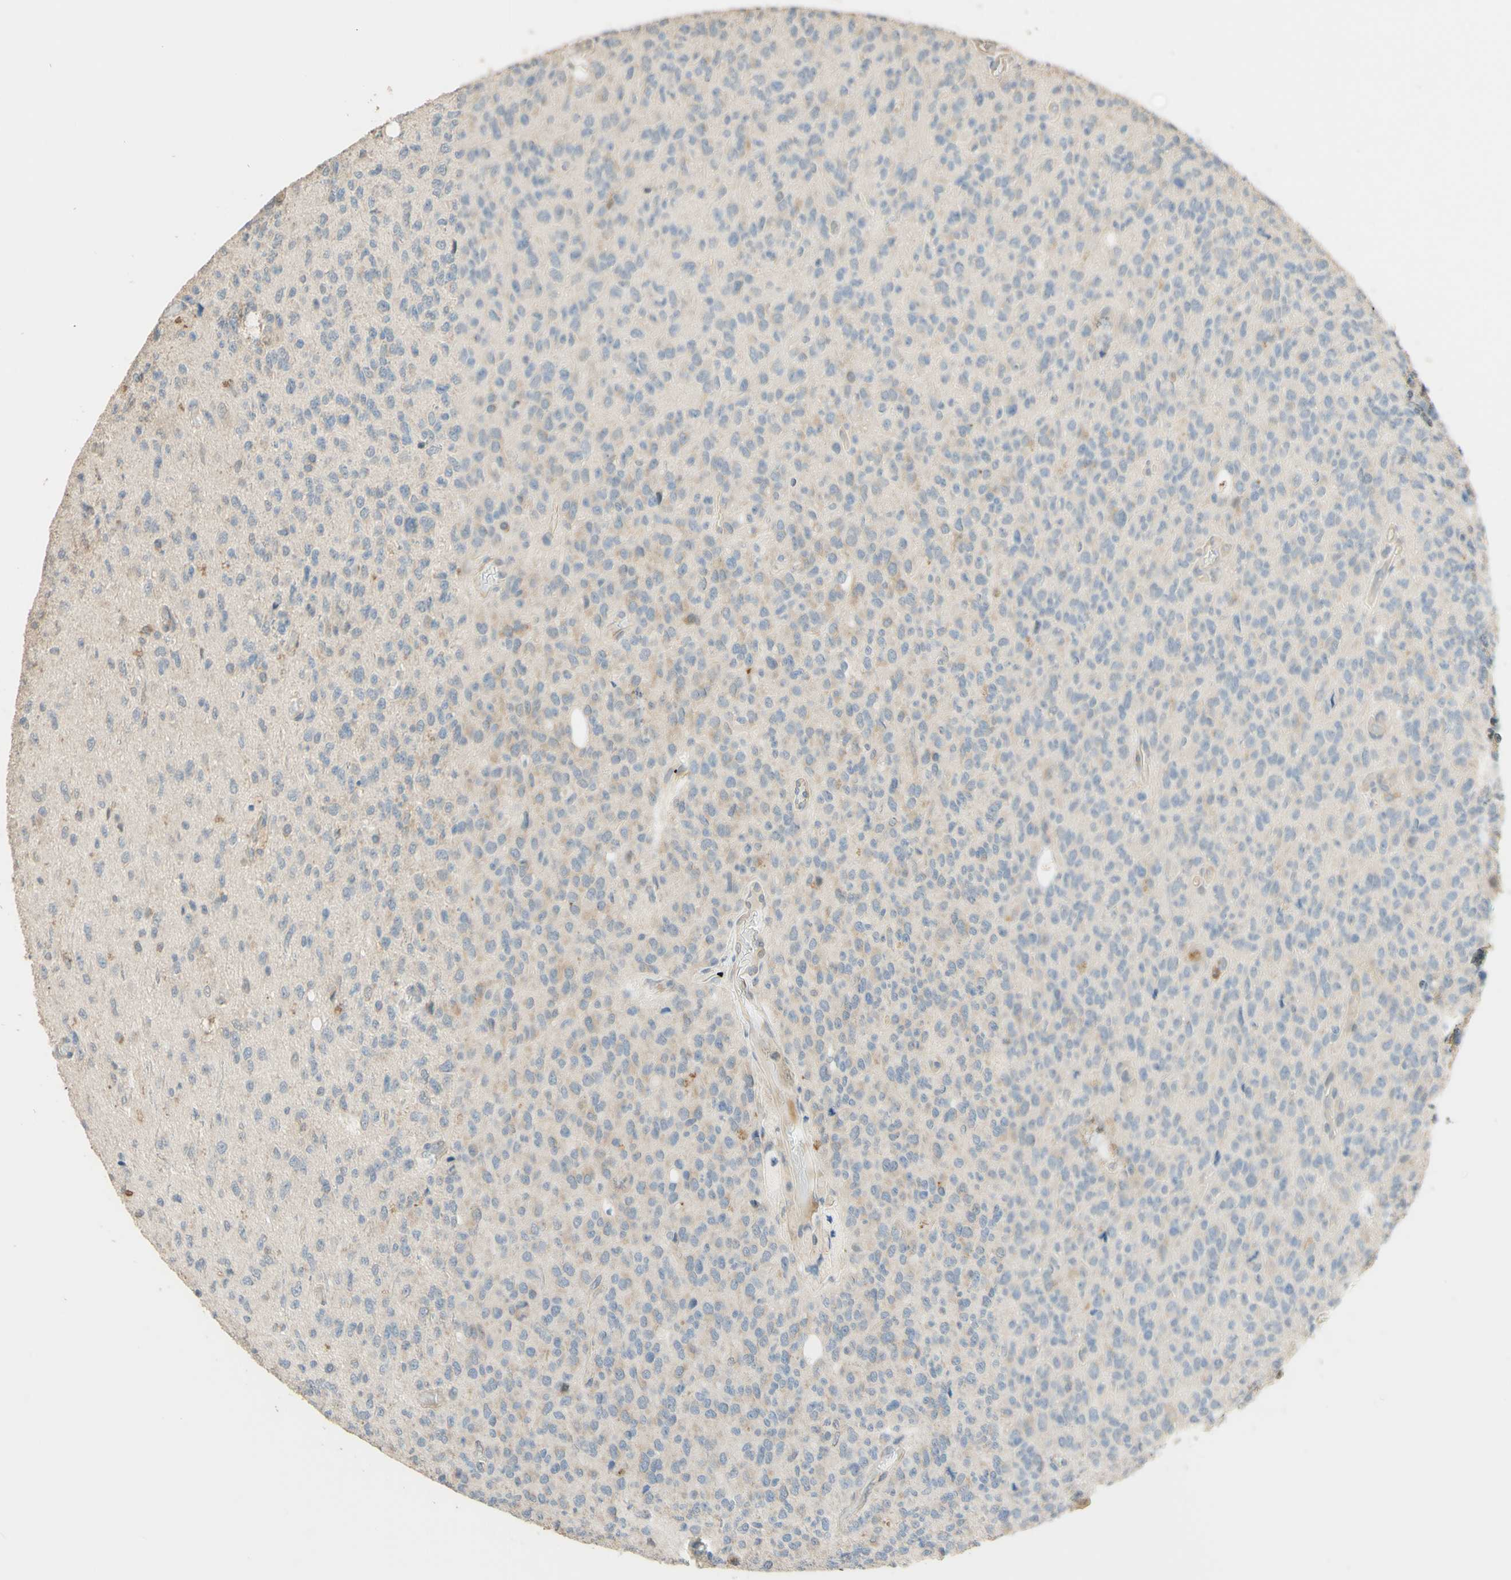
{"staining": {"intensity": "negative", "quantity": "none", "location": "none"}, "tissue": "glioma", "cell_type": "Tumor cells", "image_type": "cancer", "snomed": [{"axis": "morphology", "description": "Glioma, malignant, High grade"}, {"axis": "topography", "description": "pancreas cauda"}], "caption": "This is an immunohistochemistry (IHC) micrograph of human glioma. There is no staining in tumor cells.", "gene": "SMIM19", "patient": {"sex": "male", "age": 60}}